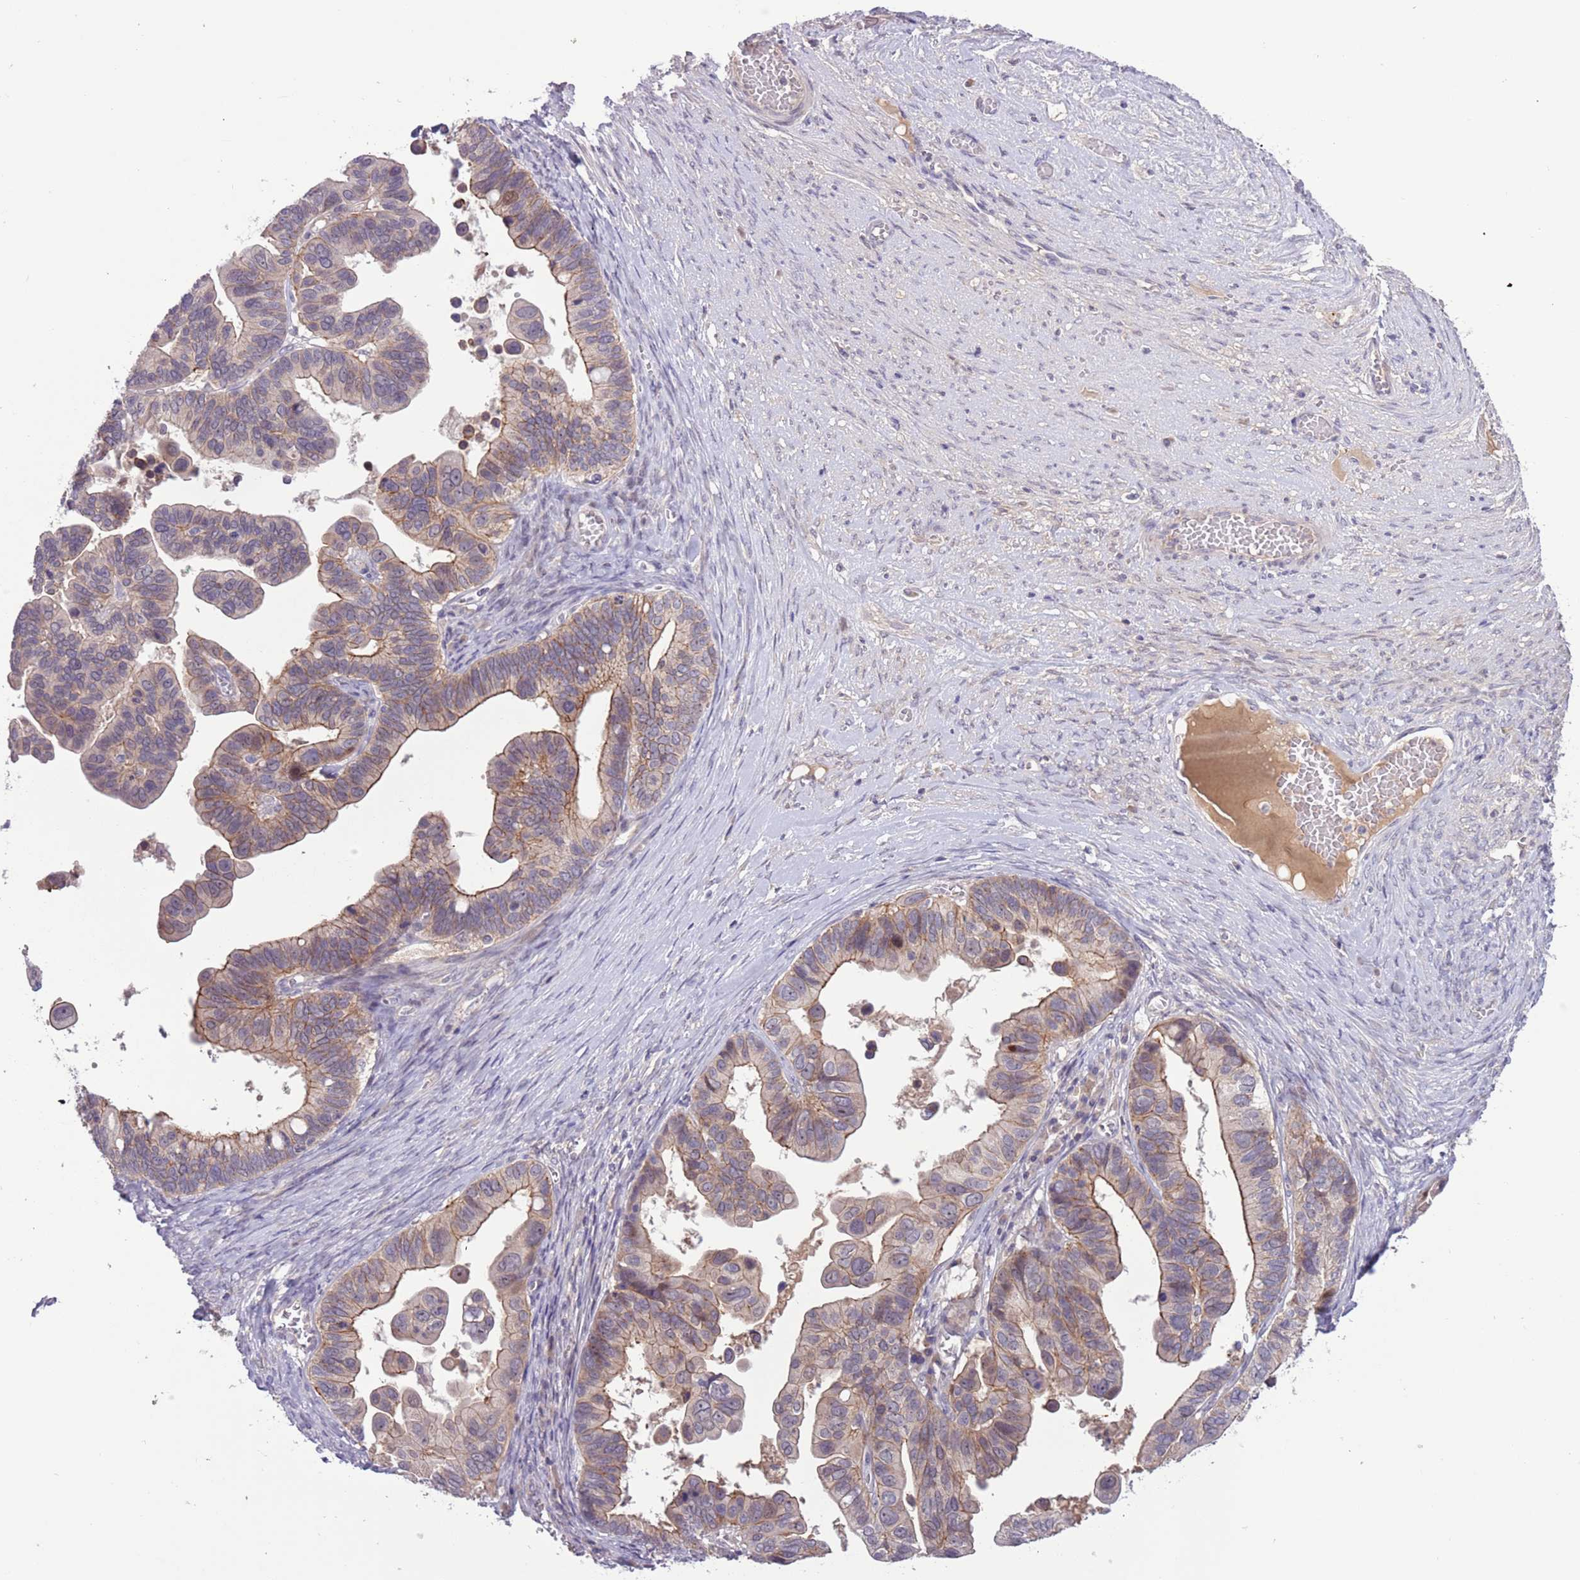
{"staining": {"intensity": "moderate", "quantity": ">75%", "location": "cytoplasmic/membranous"}, "tissue": "ovarian cancer", "cell_type": "Tumor cells", "image_type": "cancer", "snomed": [{"axis": "morphology", "description": "Cystadenocarcinoma, serous, NOS"}, {"axis": "topography", "description": "Ovary"}], "caption": "Protein staining of ovarian cancer tissue displays moderate cytoplasmic/membranous positivity in about >75% of tumor cells.", "gene": "SHROOM3", "patient": {"sex": "female", "age": 56}}